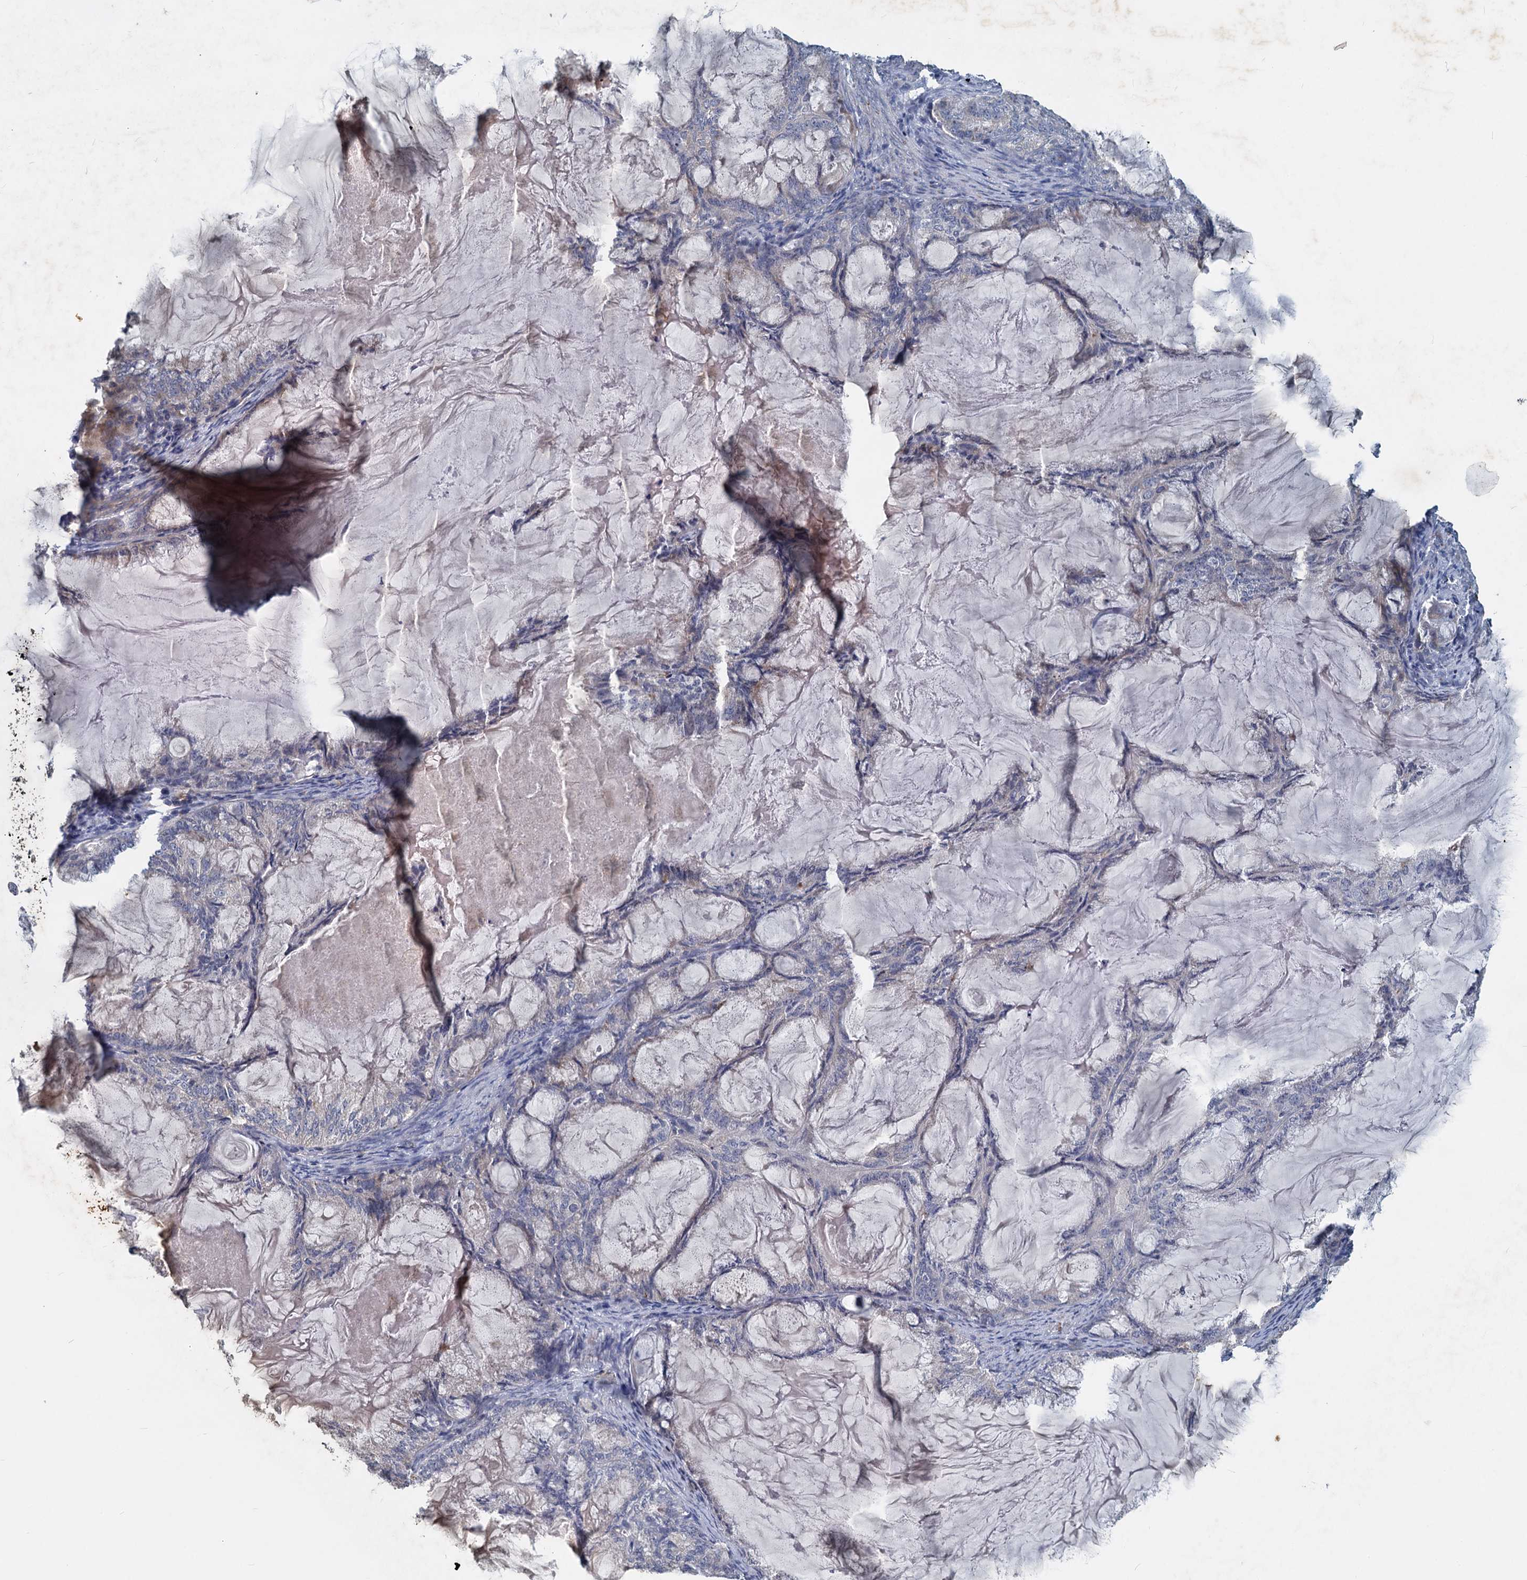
{"staining": {"intensity": "negative", "quantity": "none", "location": "none"}, "tissue": "endometrial cancer", "cell_type": "Tumor cells", "image_type": "cancer", "snomed": [{"axis": "morphology", "description": "Adenocarcinoma, NOS"}, {"axis": "topography", "description": "Endometrium"}], "caption": "Tumor cells show no significant expression in endometrial cancer (adenocarcinoma).", "gene": "SLC2A7", "patient": {"sex": "female", "age": 86}}